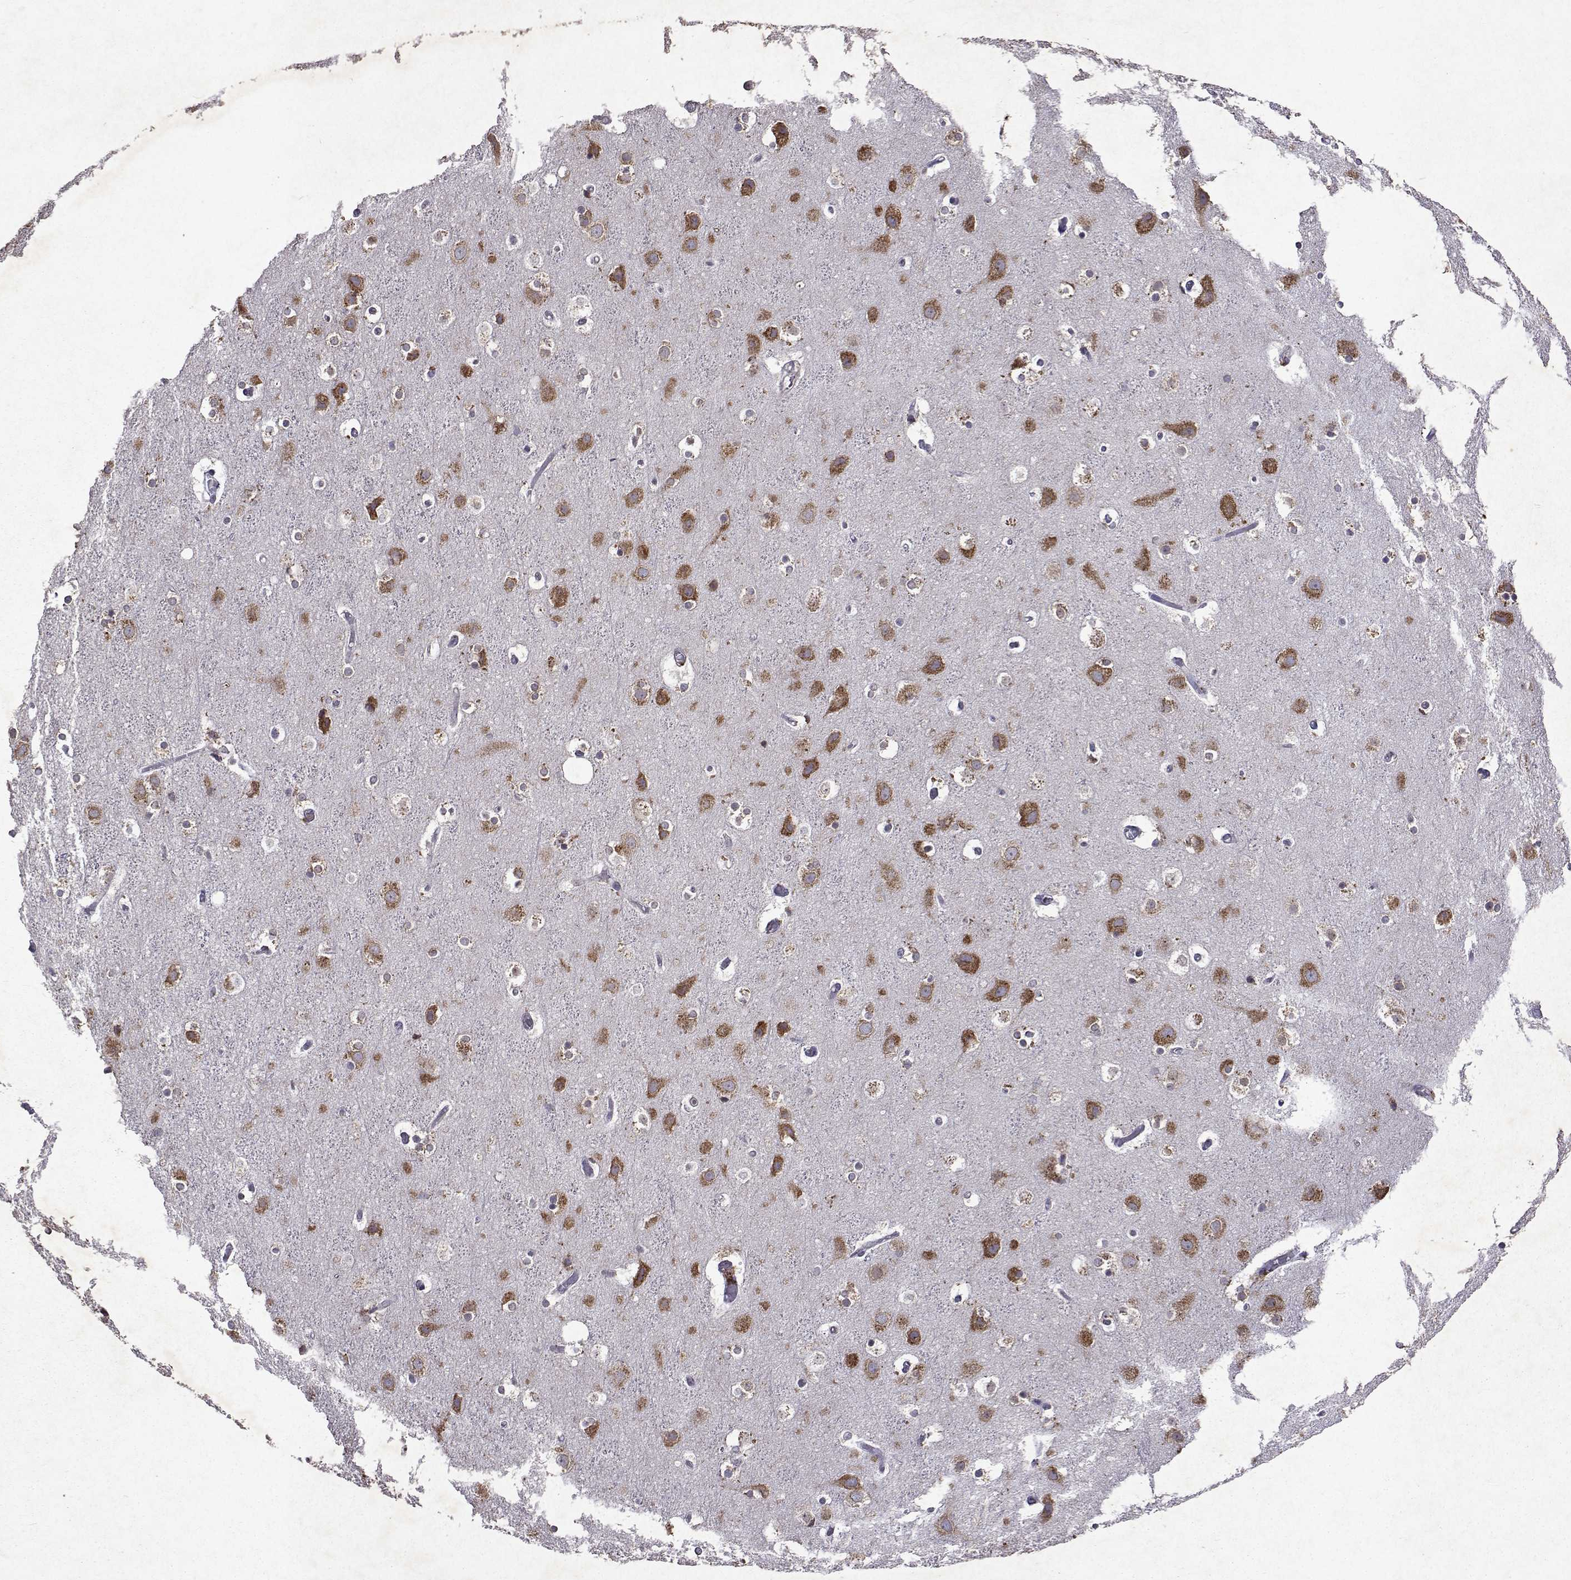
{"staining": {"intensity": "moderate", "quantity": "<25%", "location": "cytoplasmic/membranous"}, "tissue": "cerebral cortex", "cell_type": "Endothelial cells", "image_type": "normal", "snomed": [{"axis": "morphology", "description": "Normal tissue, NOS"}, {"axis": "topography", "description": "Cerebral cortex"}], "caption": "A brown stain highlights moderate cytoplasmic/membranous expression of a protein in endothelial cells of benign human cerebral cortex. (IHC, brightfield microscopy, high magnification).", "gene": "TARBP2", "patient": {"sex": "female", "age": 52}}